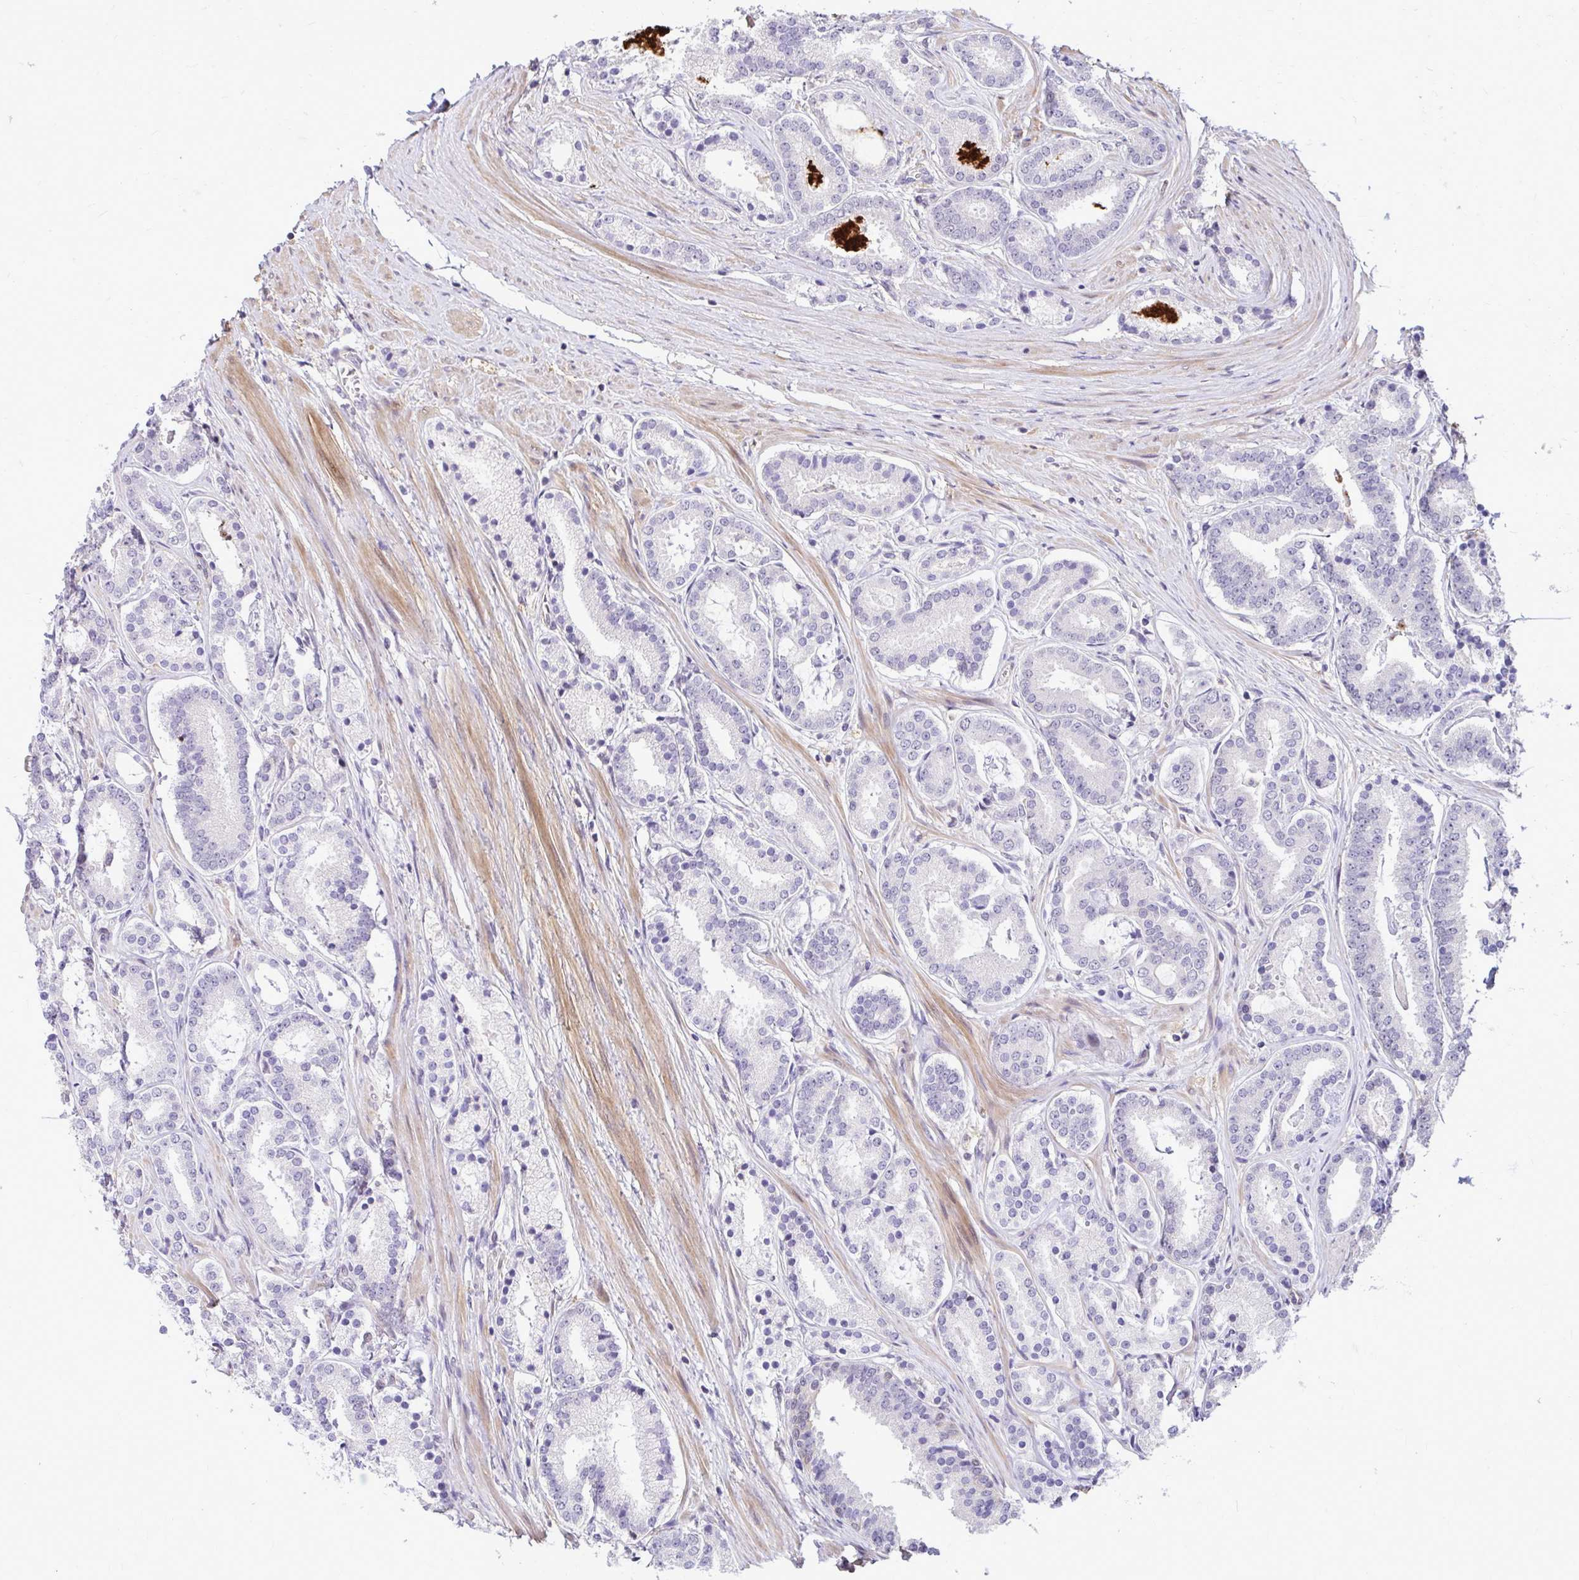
{"staining": {"intensity": "negative", "quantity": "none", "location": "none"}, "tissue": "prostate cancer", "cell_type": "Tumor cells", "image_type": "cancer", "snomed": [{"axis": "morphology", "description": "Adenocarcinoma, High grade"}, {"axis": "topography", "description": "Prostate"}], "caption": "This is an immunohistochemistry (IHC) micrograph of human high-grade adenocarcinoma (prostate). There is no expression in tumor cells.", "gene": "TRIP6", "patient": {"sex": "male", "age": 63}}